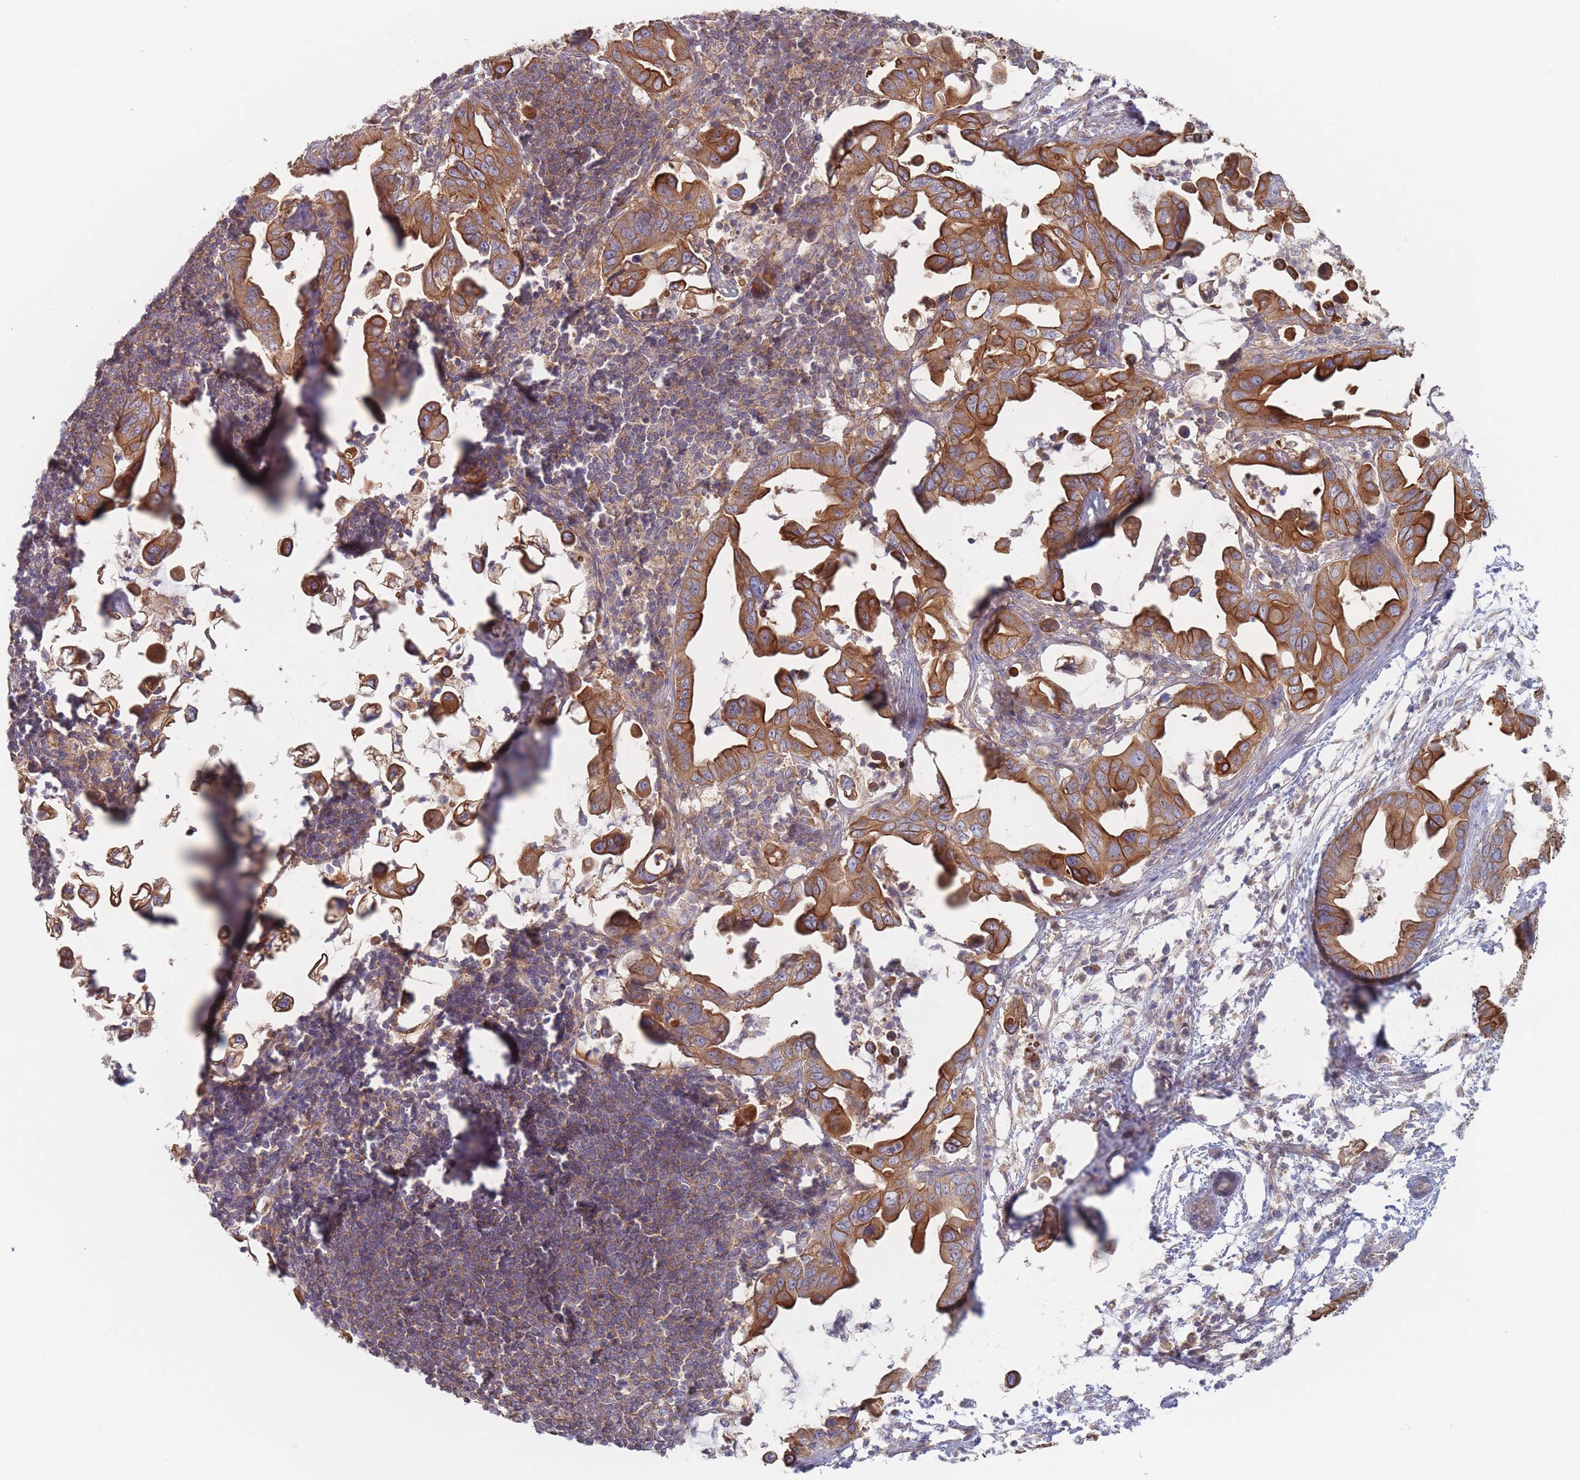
{"staining": {"intensity": "strong", "quantity": ">75%", "location": "cytoplasmic/membranous"}, "tissue": "pancreatic cancer", "cell_type": "Tumor cells", "image_type": "cancer", "snomed": [{"axis": "morphology", "description": "Adenocarcinoma, NOS"}, {"axis": "topography", "description": "Pancreas"}], "caption": "The image demonstrates staining of adenocarcinoma (pancreatic), revealing strong cytoplasmic/membranous protein positivity (brown color) within tumor cells. The staining was performed using DAB (3,3'-diaminobenzidine), with brown indicating positive protein expression. Nuclei are stained blue with hematoxylin.", "gene": "EFCC1", "patient": {"sex": "male", "age": 61}}